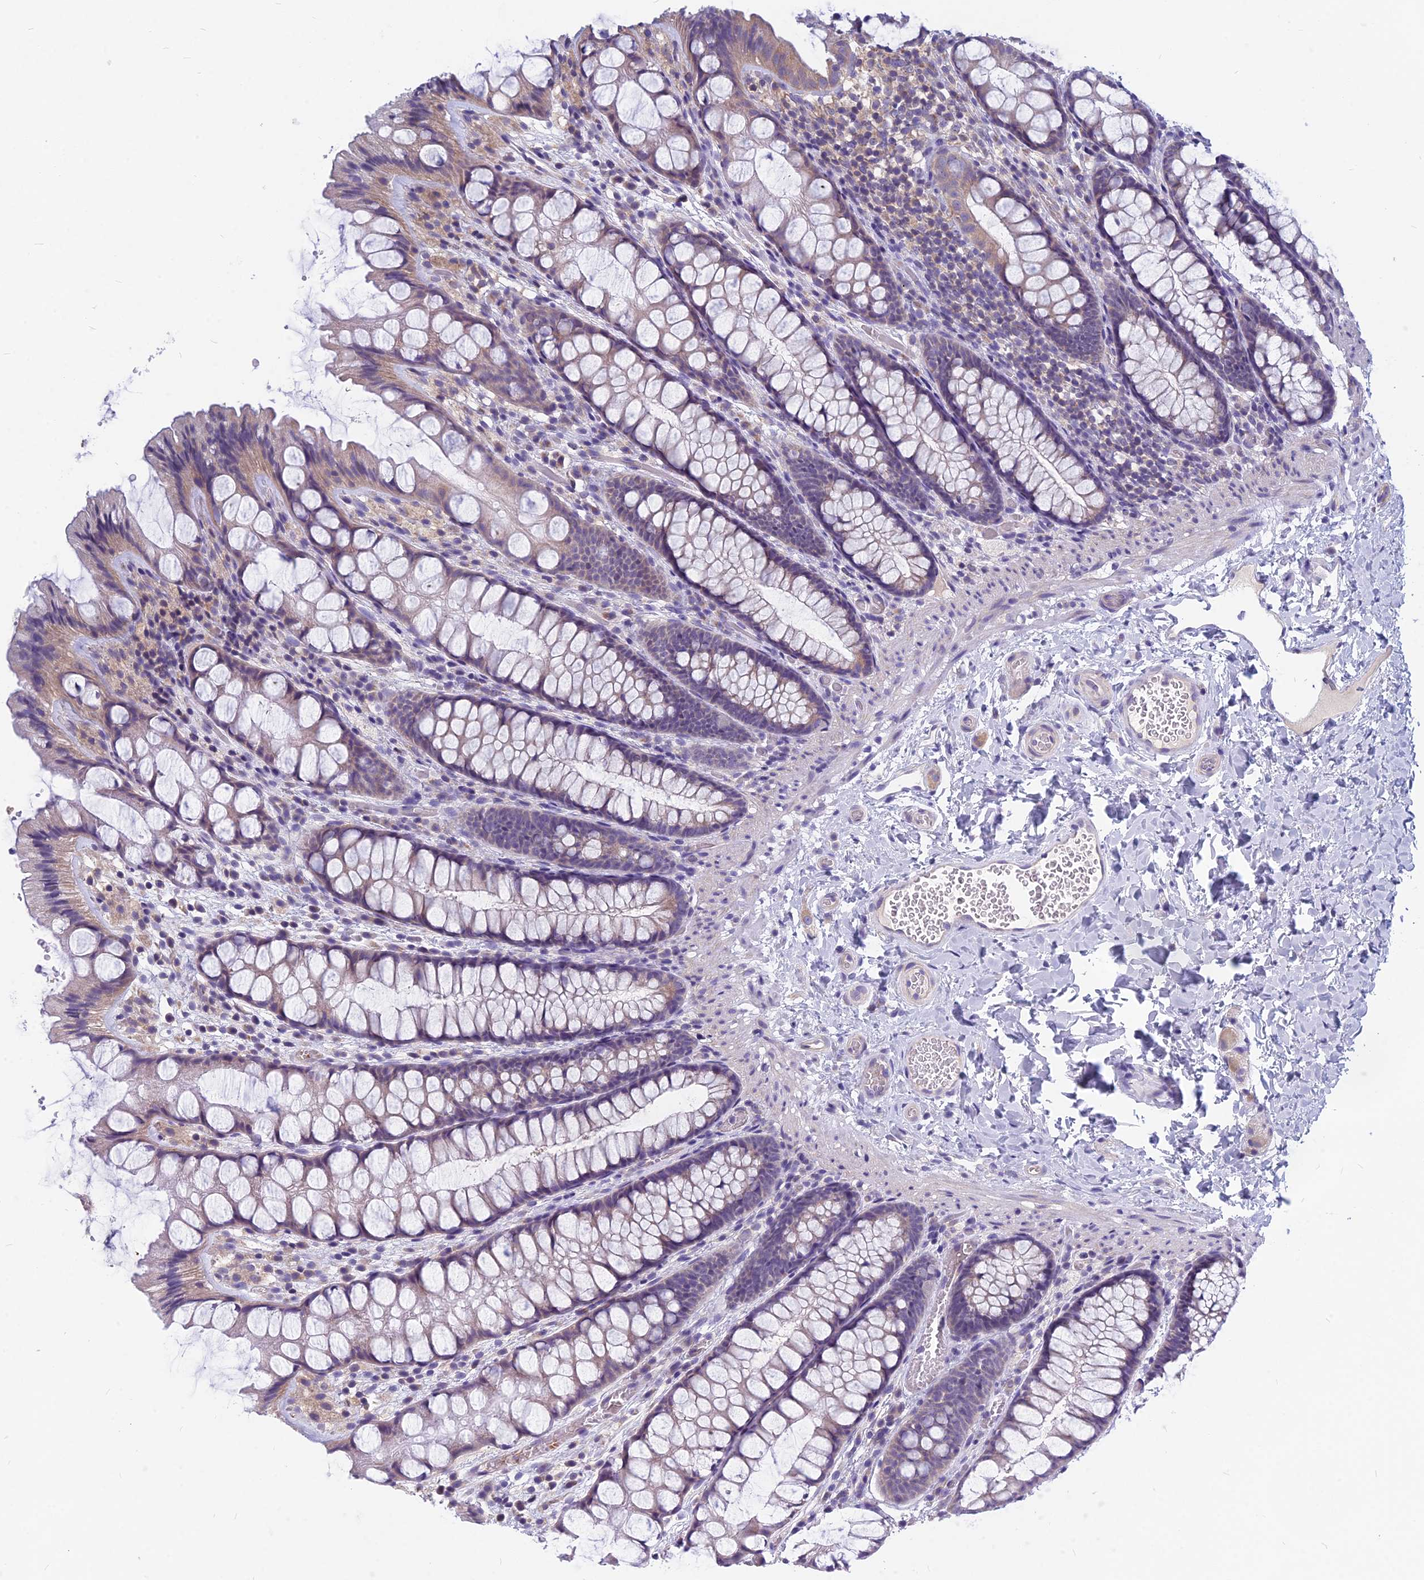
{"staining": {"intensity": "negative", "quantity": "none", "location": "none"}, "tissue": "colon", "cell_type": "Endothelial cells", "image_type": "normal", "snomed": [{"axis": "morphology", "description": "Normal tissue, NOS"}, {"axis": "topography", "description": "Colon"}], "caption": "IHC of benign colon reveals no staining in endothelial cells.", "gene": "RBM41", "patient": {"sex": "male", "age": 47}}